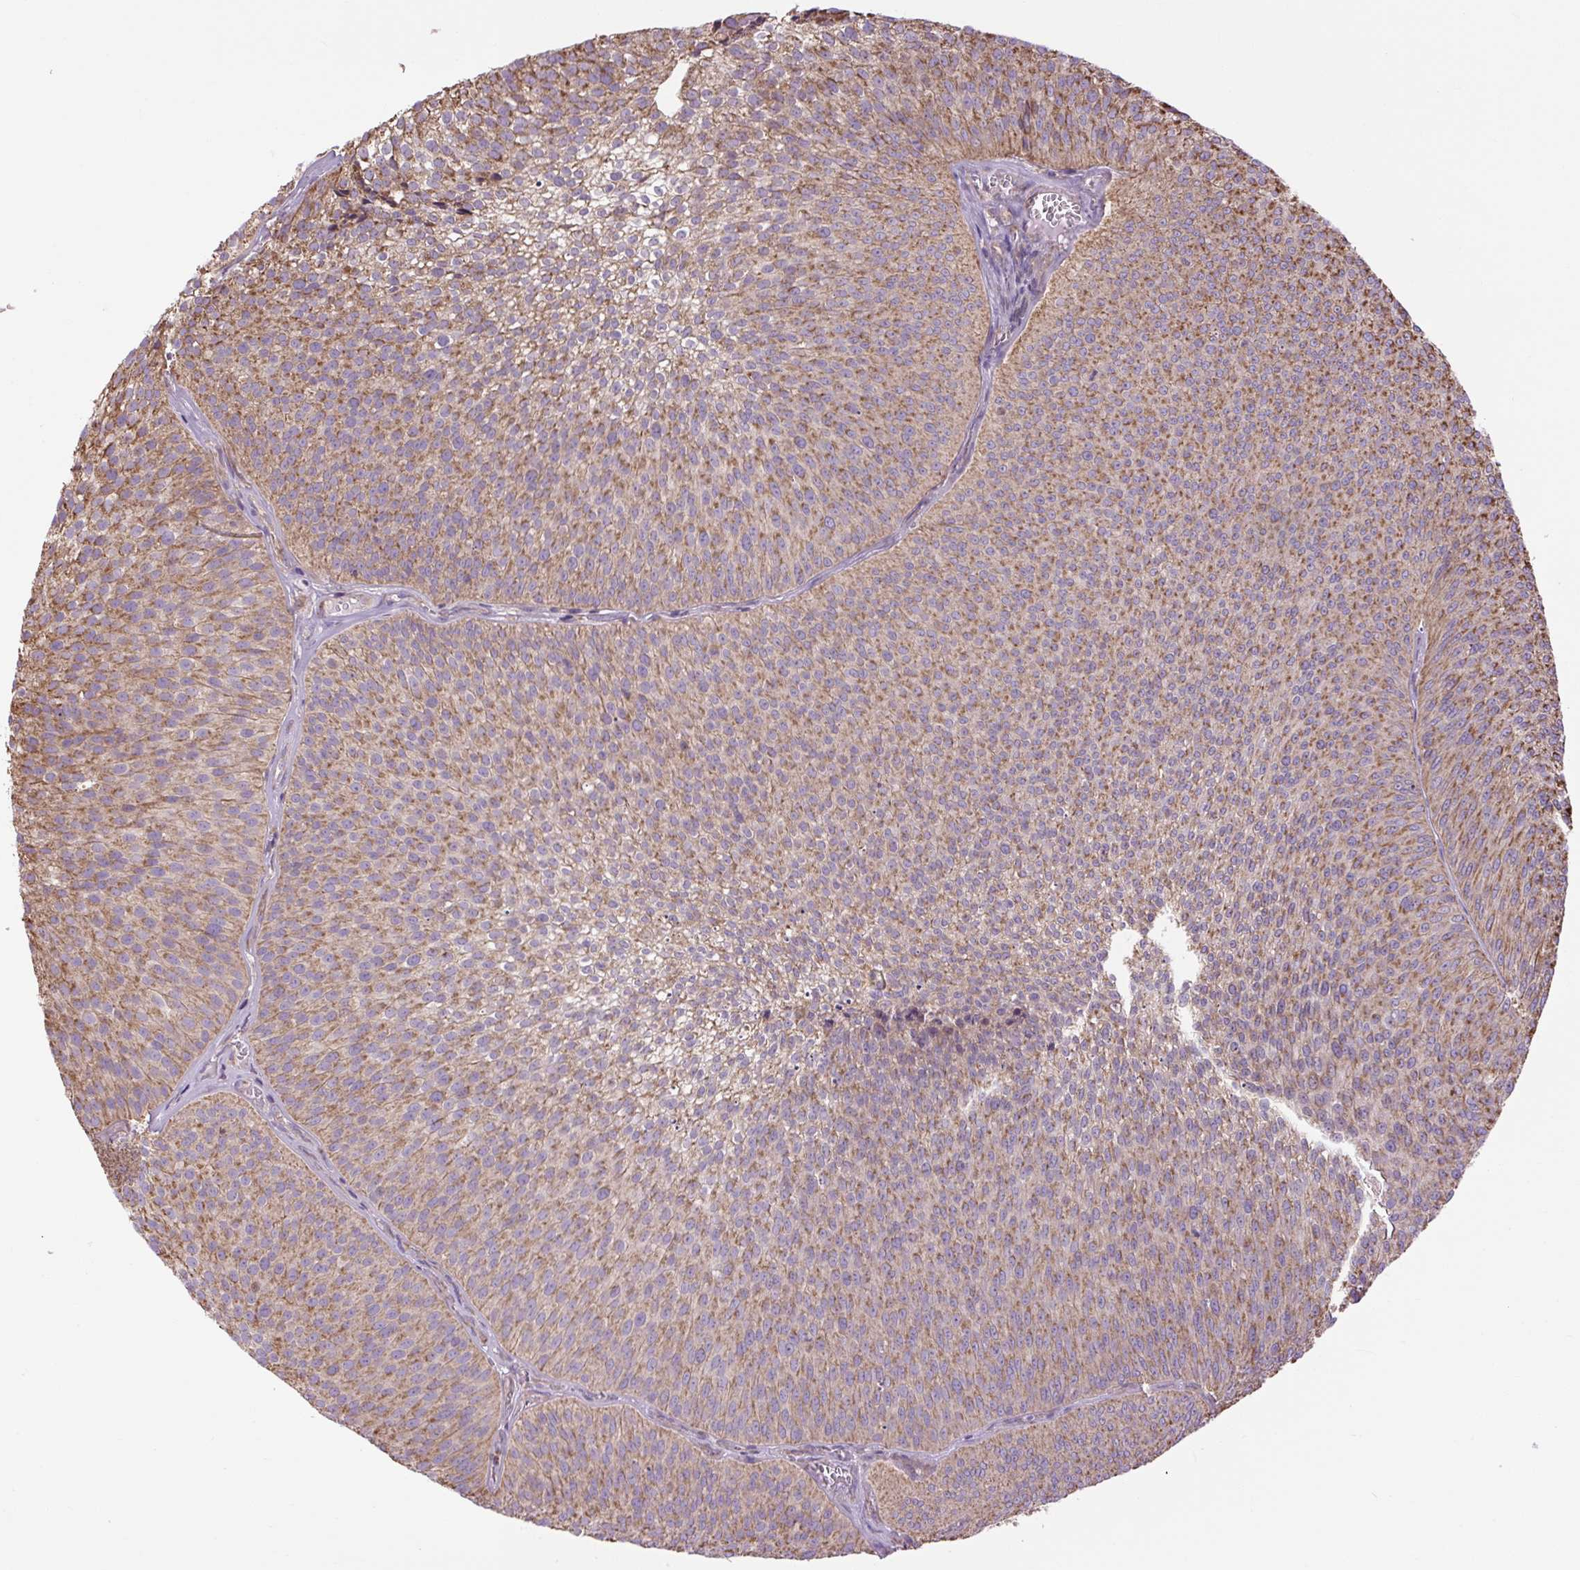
{"staining": {"intensity": "moderate", "quantity": ">75%", "location": "cytoplasmic/membranous"}, "tissue": "urothelial cancer", "cell_type": "Tumor cells", "image_type": "cancer", "snomed": [{"axis": "morphology", "description": "Urothelial carcinoma, Low grade"}, {"axis": "topography", "description": "Urinary bladder"}], "caption": "Human low-grade urothelial carcinoma stained with a brown dye demonstrates moderate cytoplasmic/membranous positive staining in approximately >75% of tumor cells.", "gene": "PLCG1", "patient": {"sex": "male", "age": 91}}